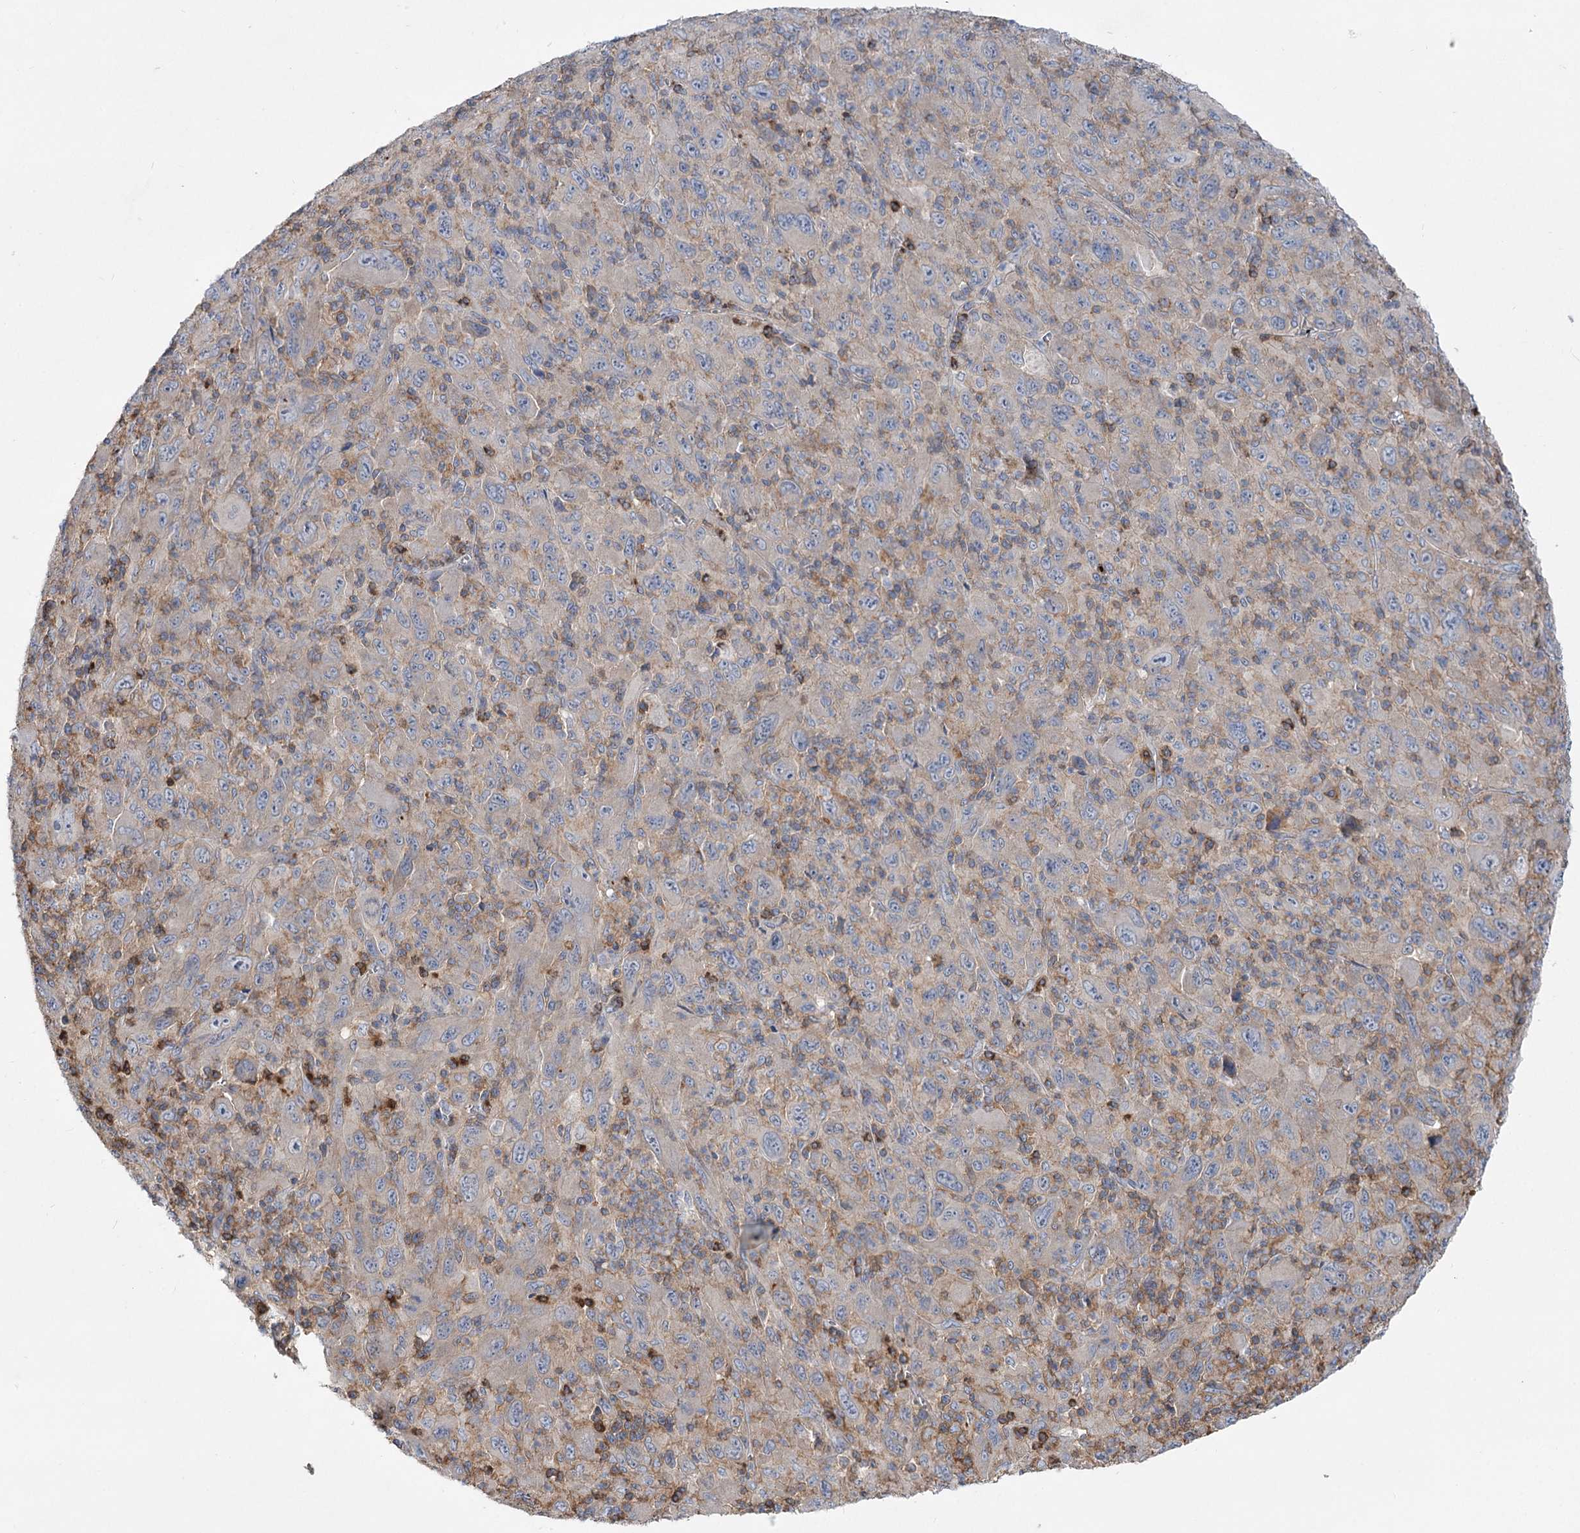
{"staining": {"intensity": "weak", "quantity": "<25%", "location": "cytoplasmic/membranous"}, "tissue": "melanoma", "cell_type": "Tumor cells", "image_type": "cancer", "snomed": [{"axis": "morphology", "description": "Malignant melanoma, Metastatic site"}, {"axis": "topography", "description": "Skin"}], "caption": "Human malignant melanoma (metastatic site) stained for a protein using immunohistochemistry reveals no positivity in tumor cells.", "gene": "LARP1B", "patient": {"sex": "female", "age": 56}}